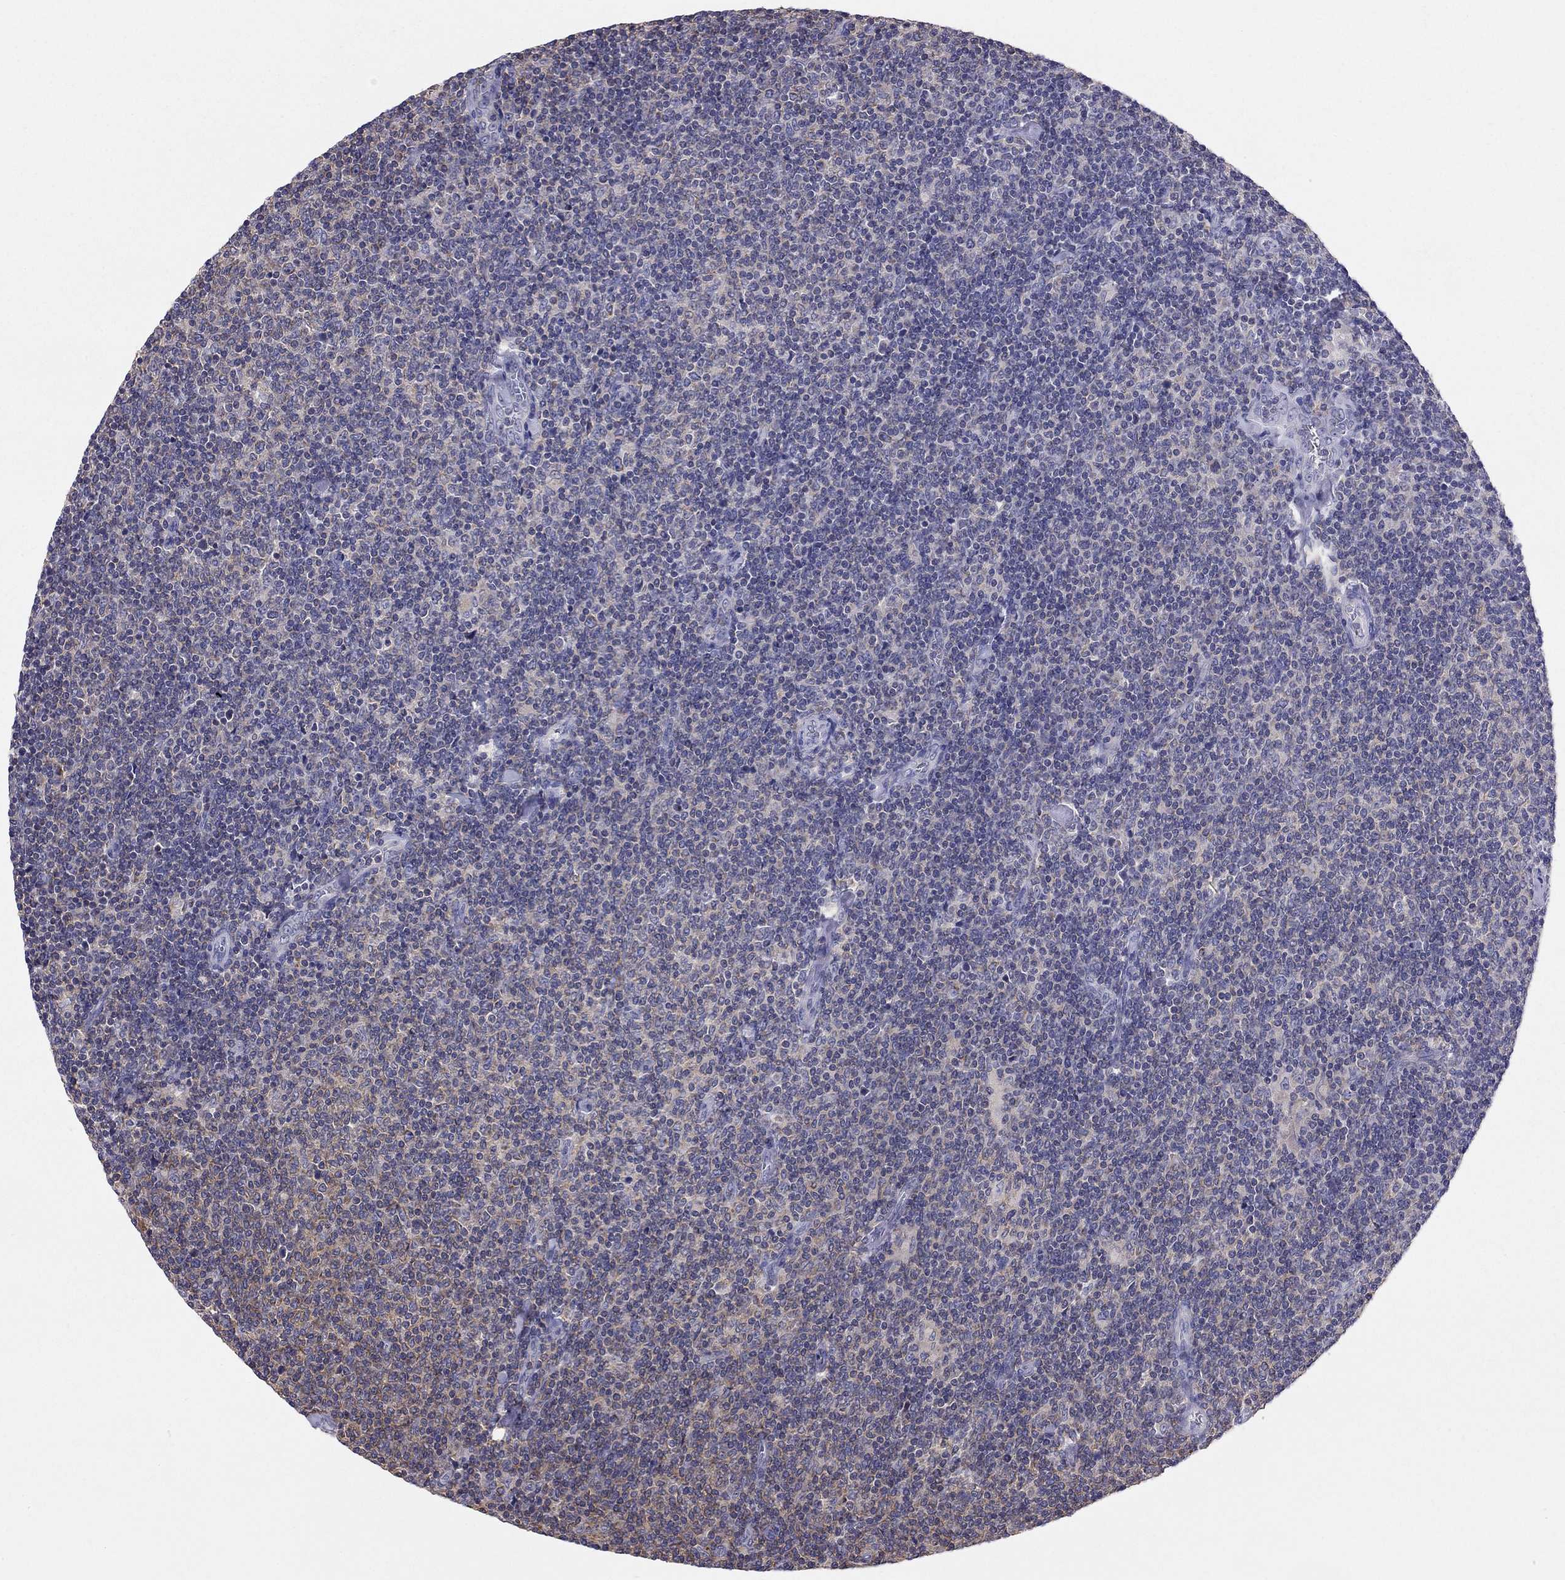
{"staining": {"intensity": "negative", "quantity": "none", "location": "none"}, "tissue": "lymphoma", "cell_type": "Tumor cells", "image_type": "cancer", "snomed": [{"axis": "morphology", "description": "Malignant lymphoma, non-Hodgkin's type, Low grade"}, {"axis": "topography", "description": "Lymph node"}], "caption": "IHC histopathology image of neoplastic tissue: malignant lymphoma, non-Hodgkin's type (low-grade) stained with DAB (3,3'-diaminobenzidine) shows no significant protein expression in tumor cells.", "gene": "CITED1", "patient": {"sex": "male", "age": 52}}